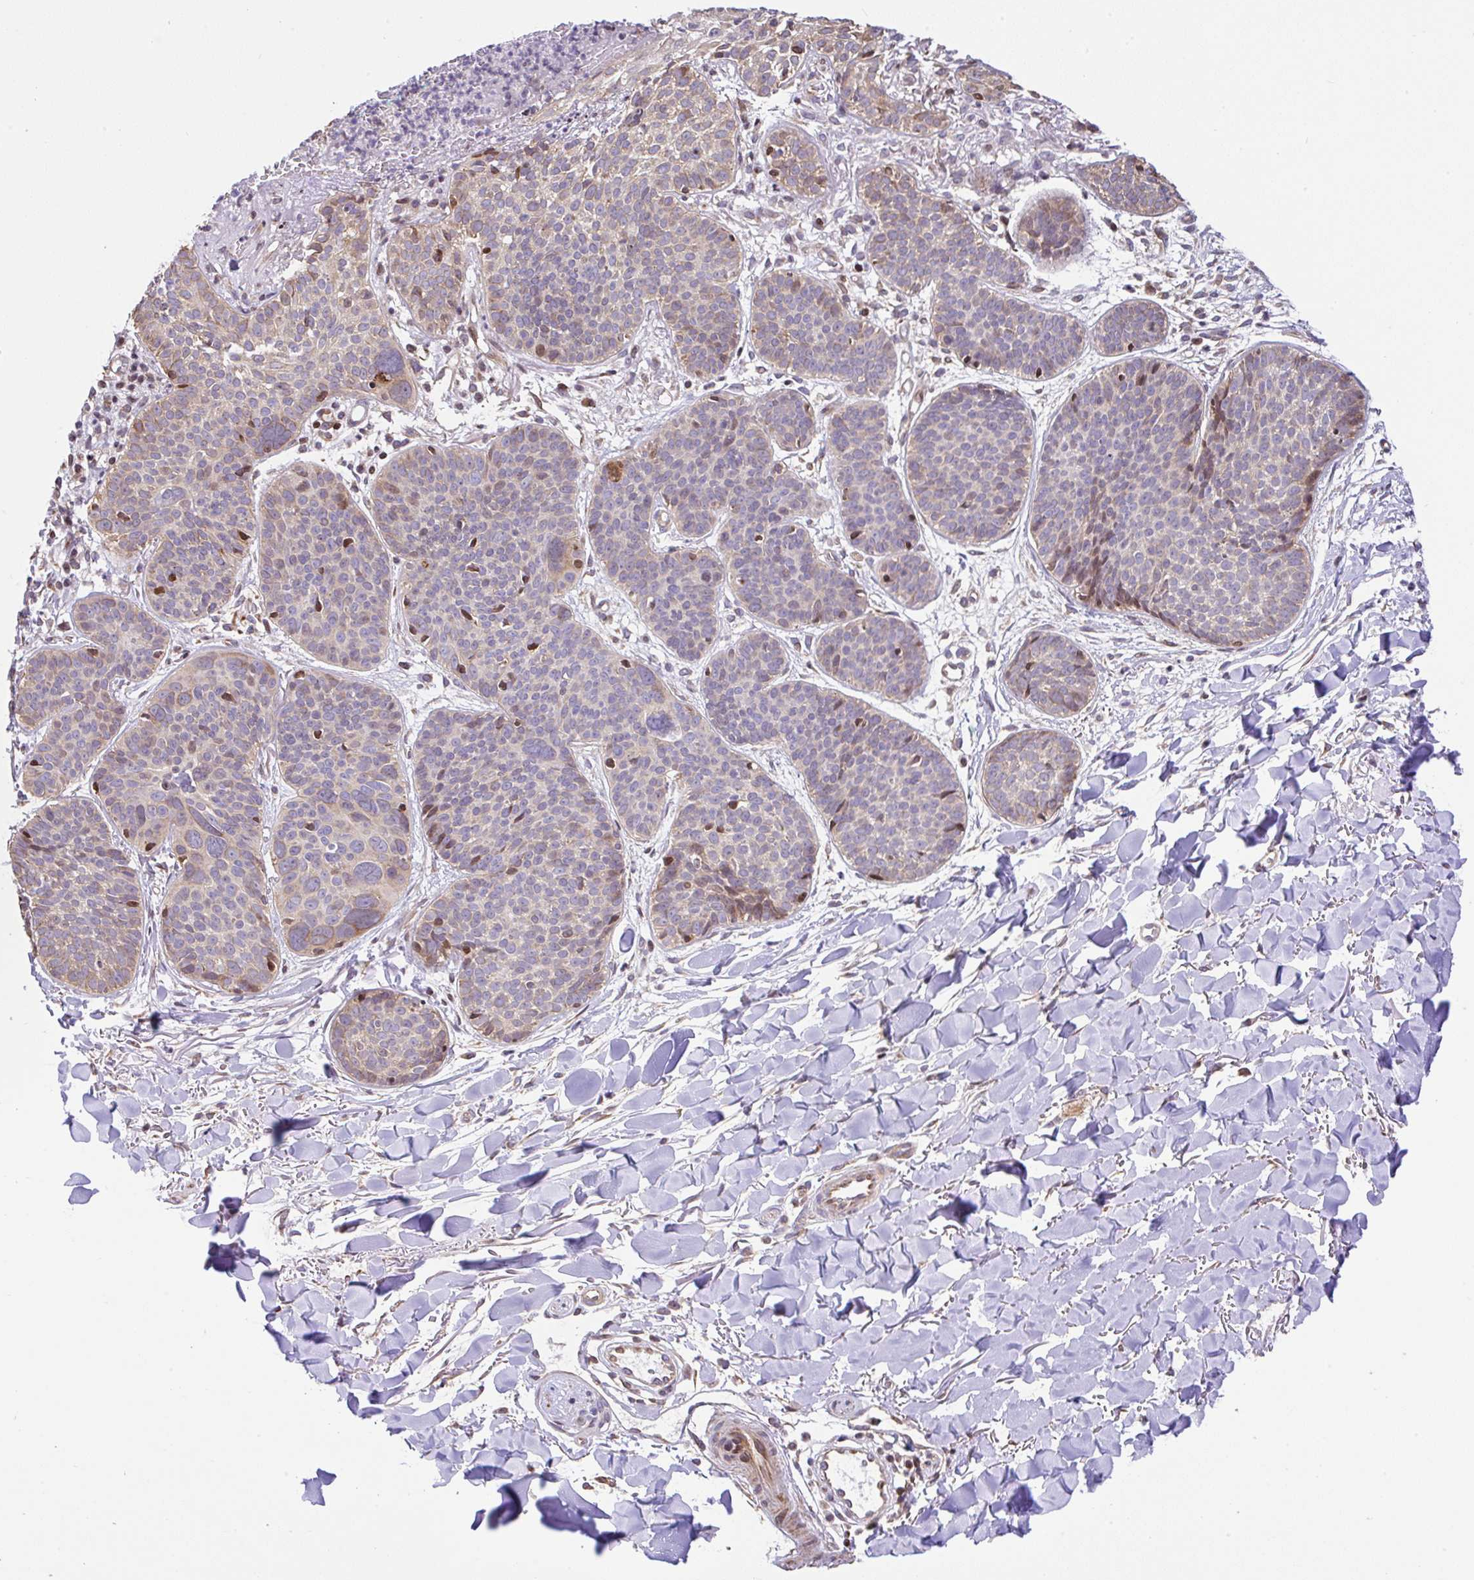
{"staining": {"intensity": "moderate", "quantity": "25%-75%", "location": "cytoplasmic/membranous,nuclear"}, "tissue": "skin cancer", "cell_type": "Tumor cells", "image_type": "cancer", "snomed": [{"axis": "morphology", "description": "Basal cell carcinoma"}, {"axis": "topography", "description": "Skin"}, {"axis": "topography", "description": "Skin of neck"}, {"axis": "topography", "description": "Skin of shoulder"}, {"axis": "topography", "description": "Skin of back"}], "caption": "An image of human skin basal cell carcinoma stained for a protein demonstrates moderate cytoplasmic/membranous and nuclear brown staining in tumor cells.", "gene": "FIGNL1", "patient": {"sex": "male", "age": 80}}